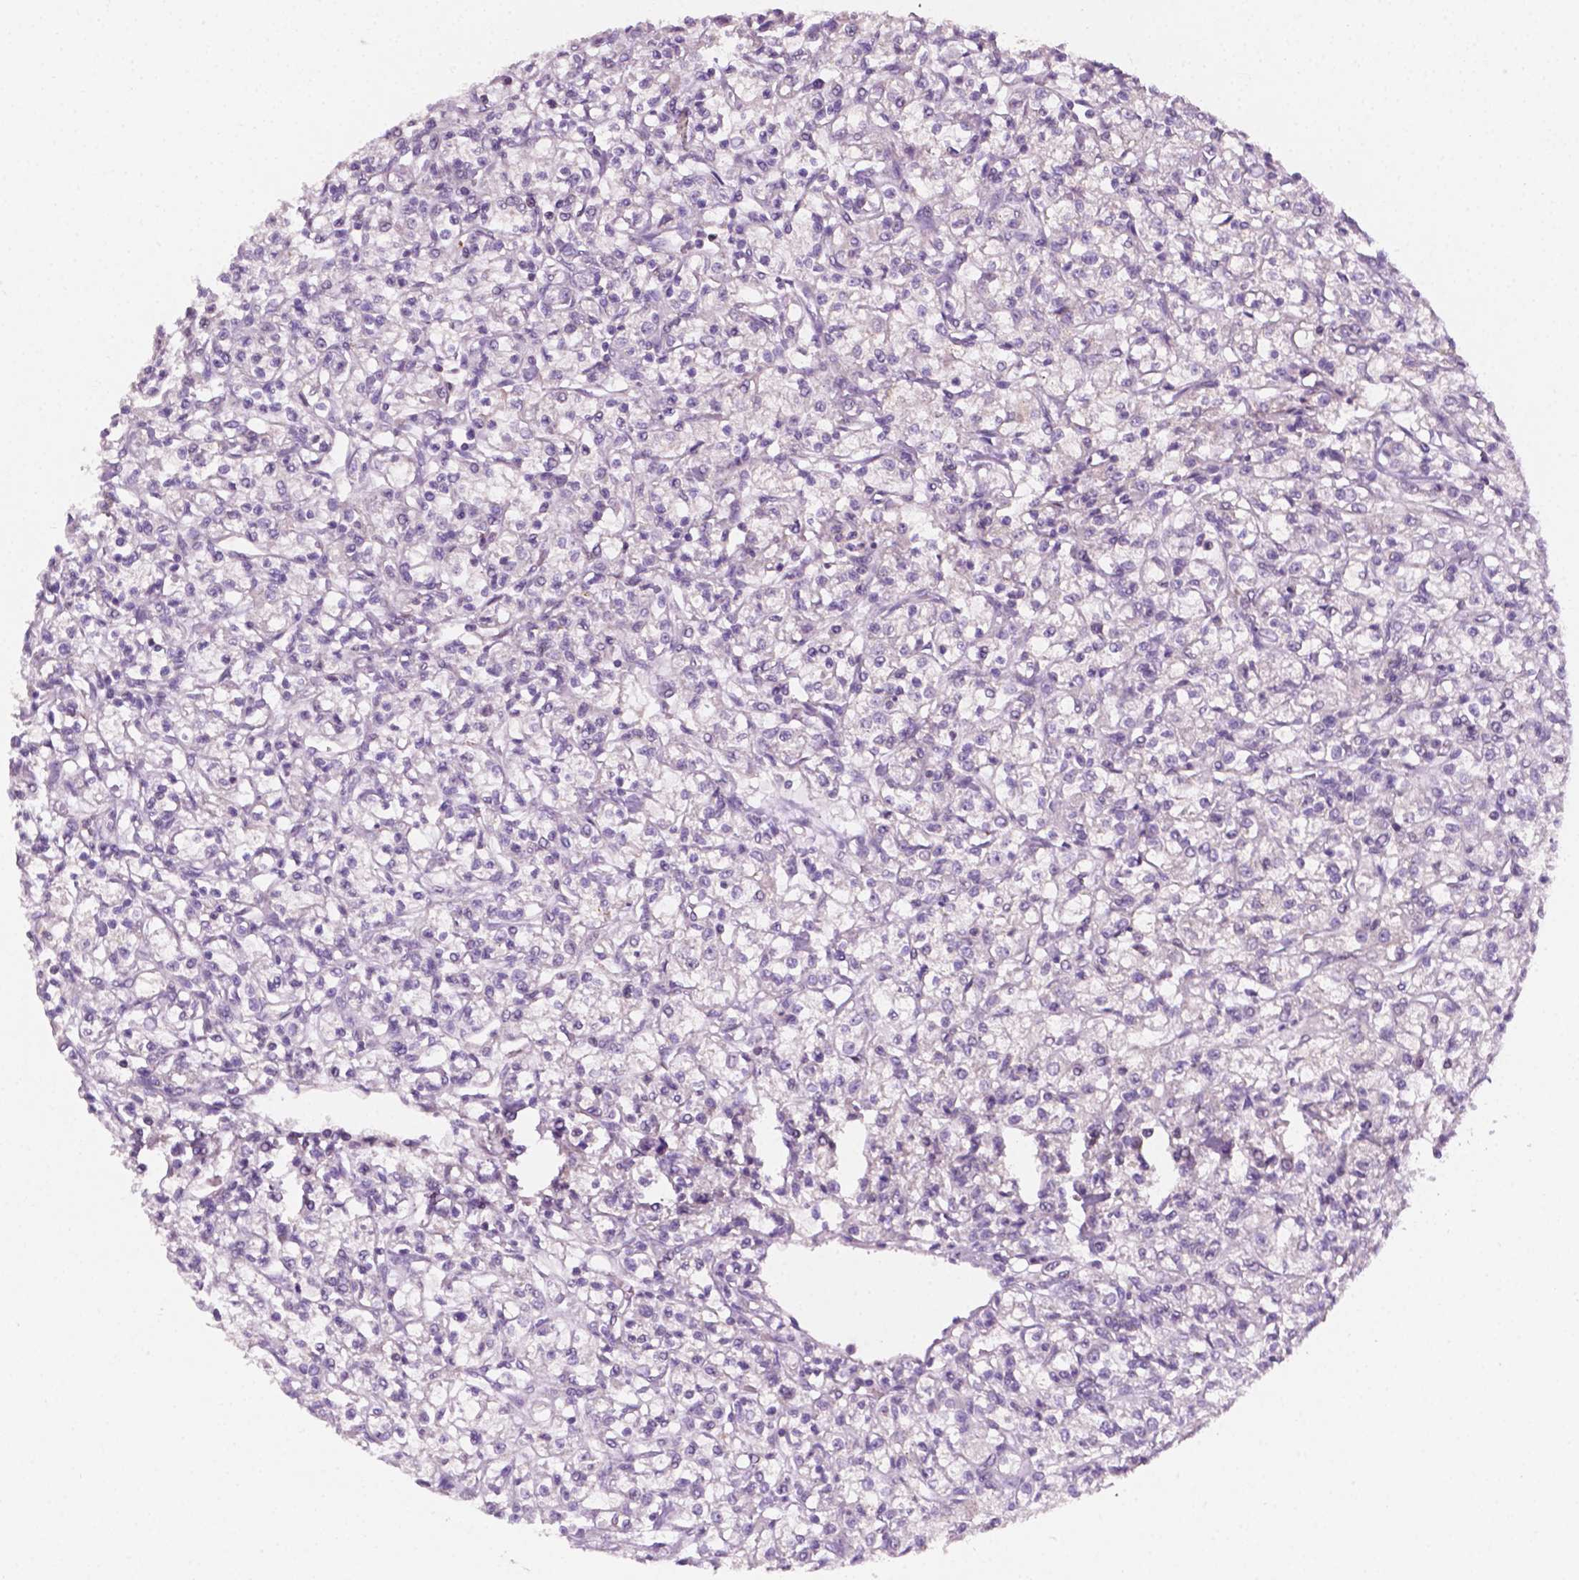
{"staining": {"intensity": "negative", "quantity": "none", "location": "none"}, "tissue": "renal cancer", "cell_type": "Tumor cells", "image_type": "cancer", "snomed": [{"axis": "morphology", "description": "Adenocarcinoma, NOS"}, {"axis": "topography", "description": "Kidney"}], "caption": "This is an IHC histopathology image of adenocarcinoma (renal). There is no positivity in tumor cells.", "gene": "EGFR", "patient": {"sex": "female", "age": 59}}